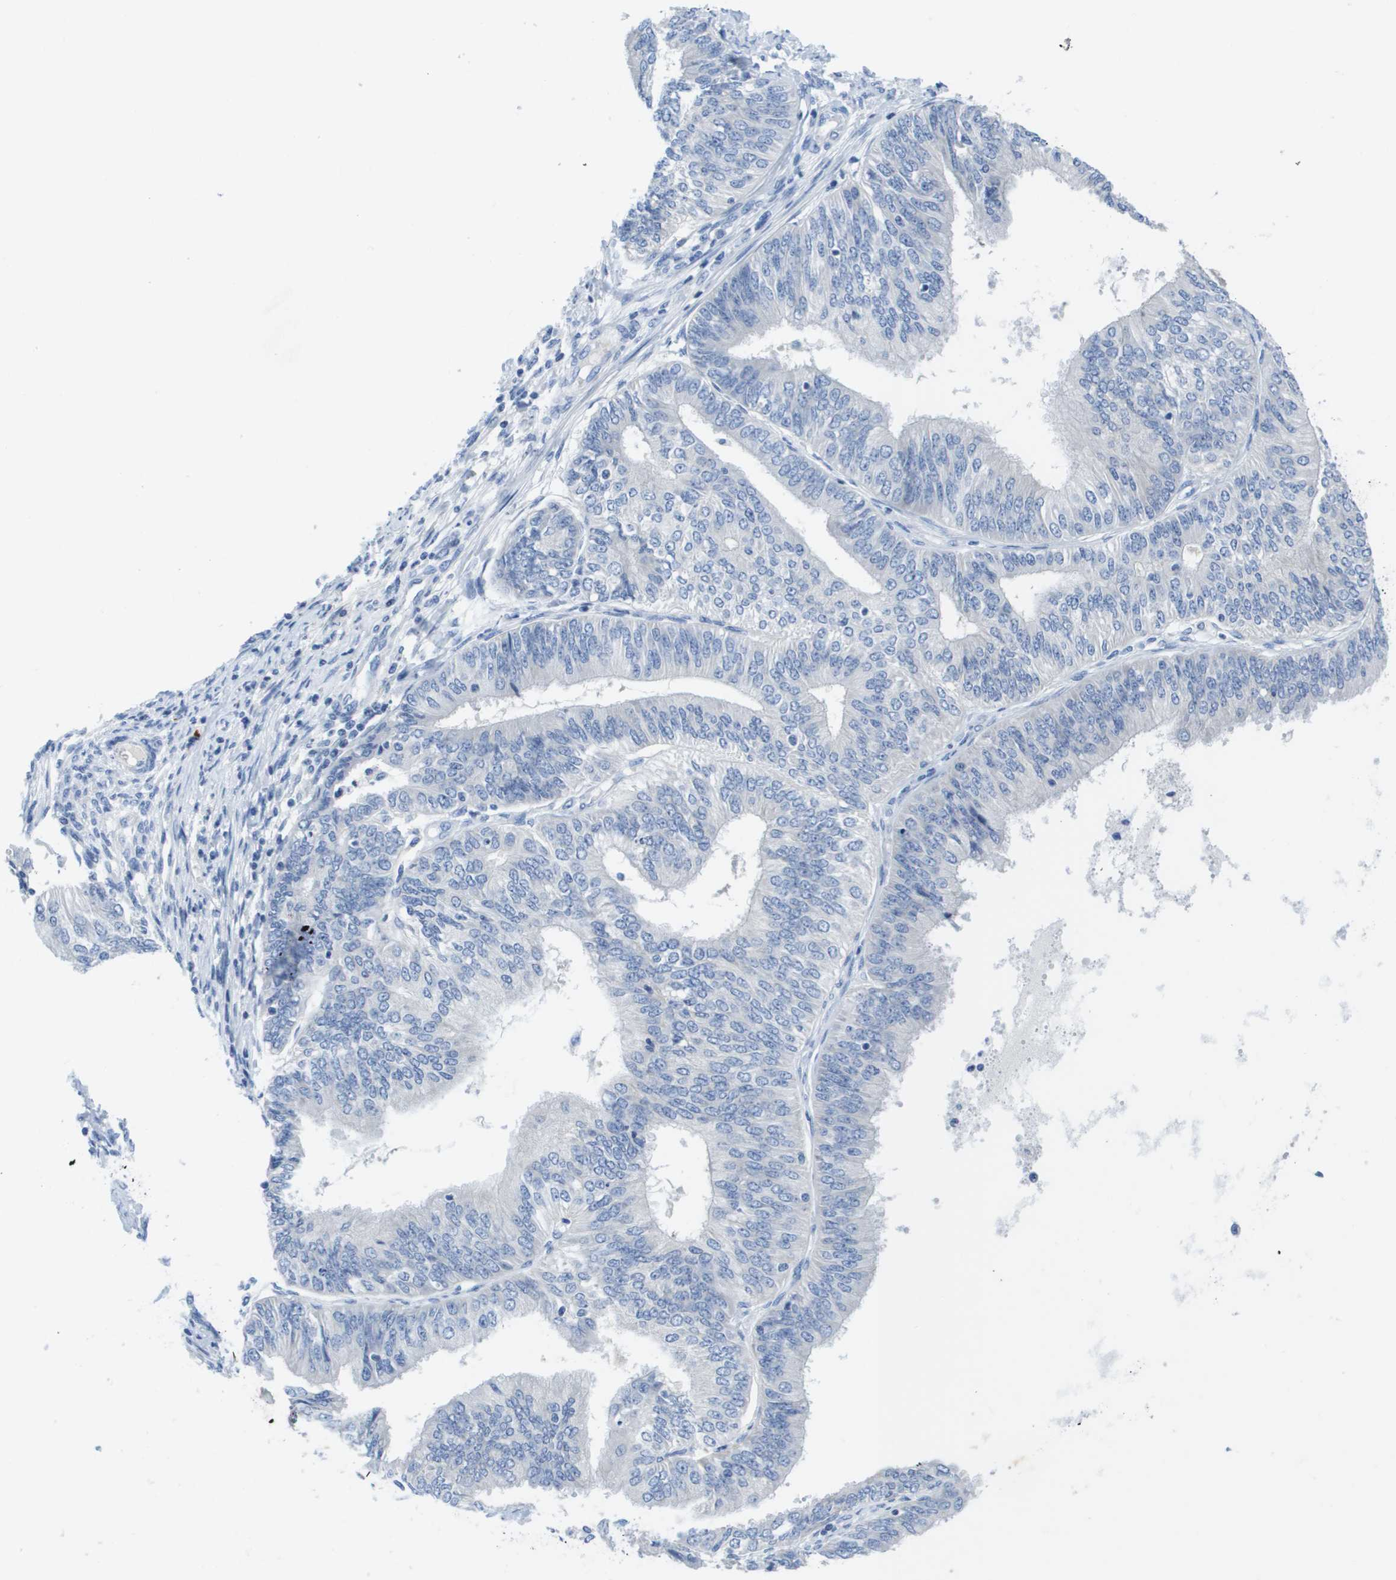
{"staining": {"intensity": "negative", "quantity": "none", "location": "none"}, "tissue": "endometrial cancer", "cell_type": "Tumor cells", "image_type": "cancer", "snomed": [{"axis": "morphology", "description": "Adenocarcinoma, NOS"}, {"axis": "topography", "description": "Endometrium"}], "caption": "Immunohistochemistry (IHC) histopathology image of neoplastic tissue: endometrial cancer stained with DAB (3,3'-diaminobenzidine) exhibits no significant protein positivity in tumor cells.", "gene": "MS4A1", "patient": {"sex": "female", "age": 58}}